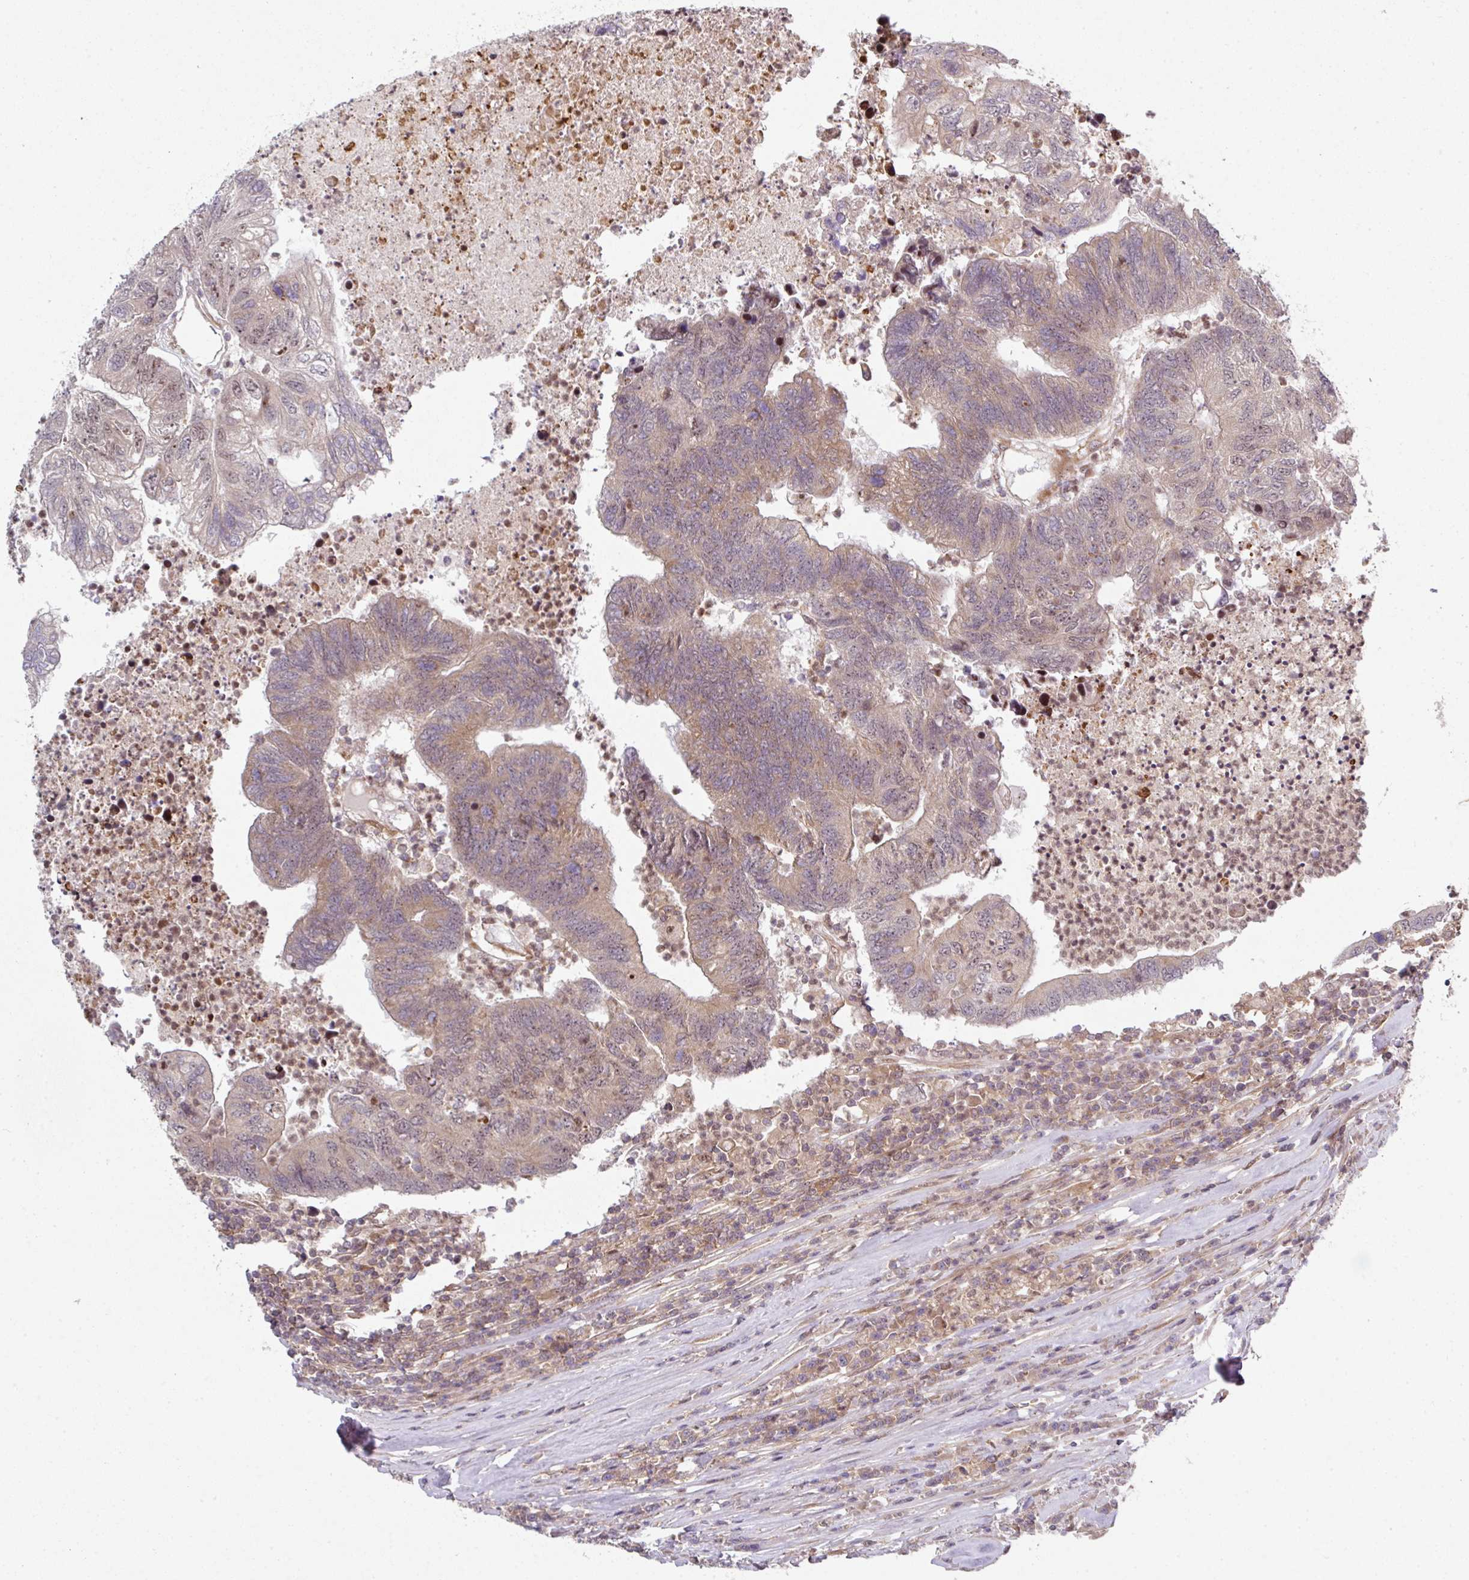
{"staining": {"intensity": "weak", "quantity": "25%-75%", "location": "cytoplasmic/membranous,nuclear"}, "tissue": "colorectal cancer", "cell_type": "Tumor cells", "image_type": "cancer", "snomed": [{"axis": "morphology", "description": "Adenocarcinoma, NOS"}, {"axis": "topography", "description": "Colon"}], "caption": "Immunohistochemical staining of colorectal adenocarcinoma displays weak cytoplasmic/membranous and nuclear protein expression in about 25%-75% of tumor cells.", "gene": "CAMLG", "patient": {"sex": "female", "age": 48}}